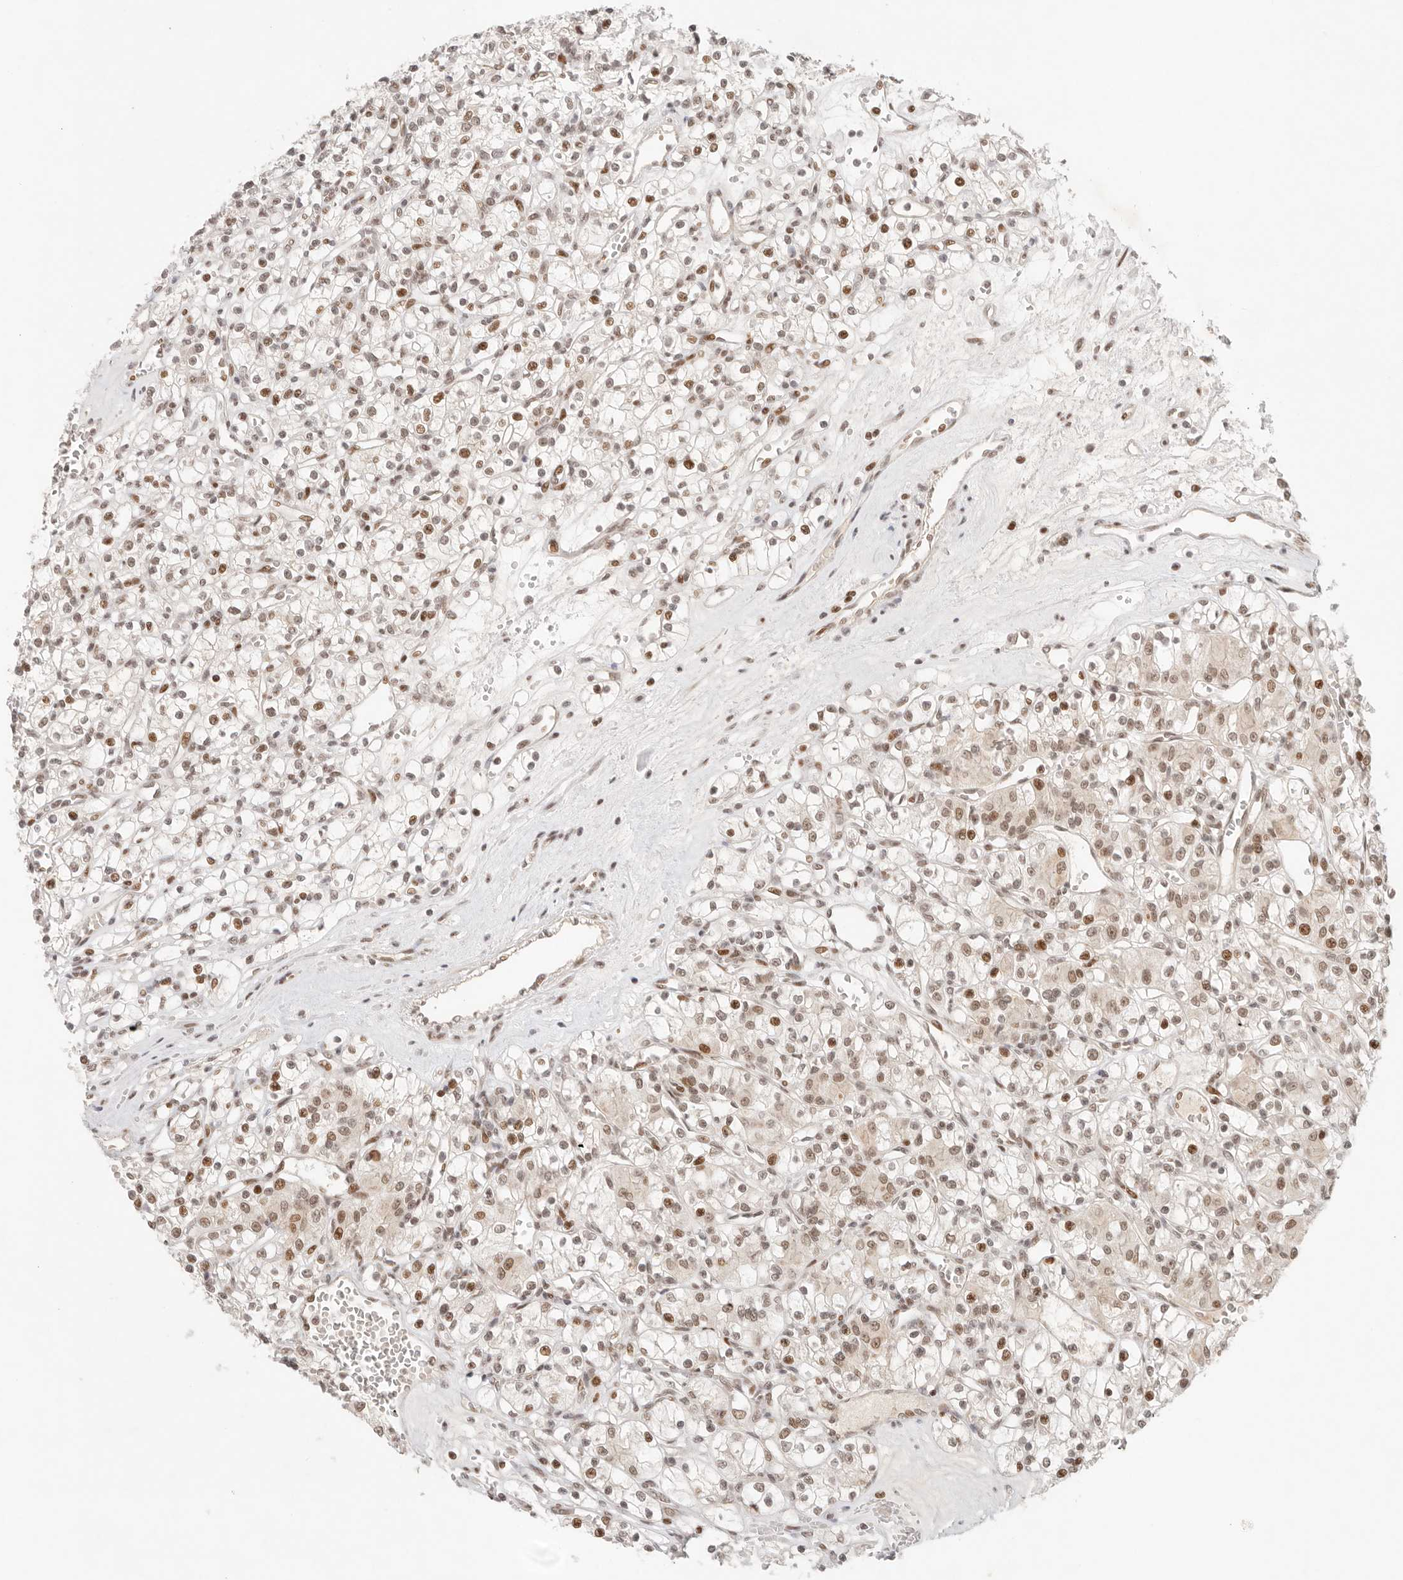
{"staining": {"intensity": "moderate", "quantity": ">75%", "location": "nuclear"}, "tissue": "renal cancer", "cell_type": "Tumor cells", "image_type": "cancer", "snomed": [{"axis": "morphology", "description": "Adenocarcinoma, NOS"}, {"axis": "topography", "description": "Kidney"}], "caption": "Moderate nuclear protein expression is seen in about >75% of tumor cells in adenocarcinoma (renal).", "gene": "HOXC5", "patient": {"sex": "female", "age": 59}}